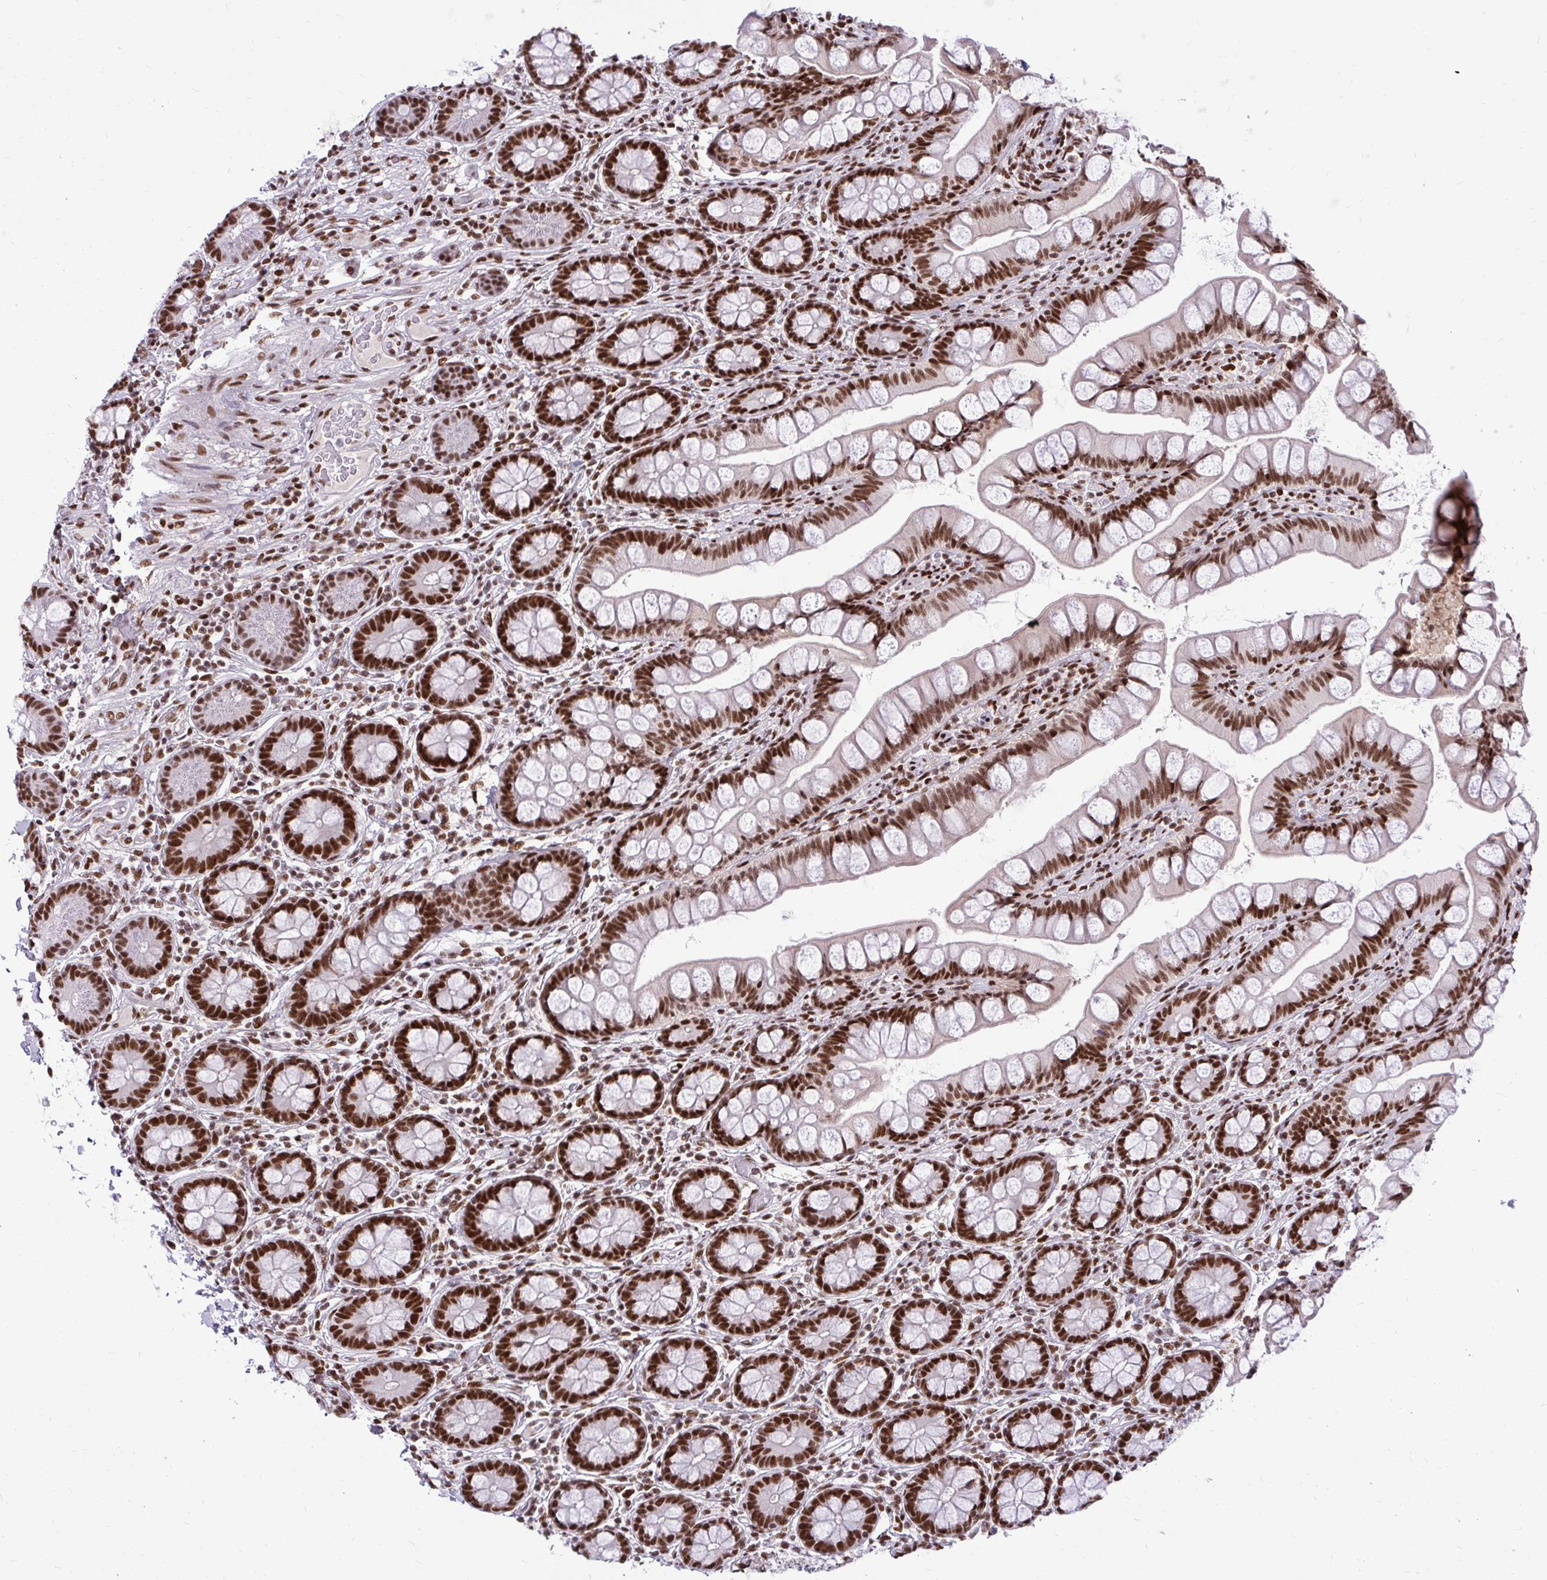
{"staining": {"intensity": "strong", "quantity": ">75%", "location": "nuclear"}, "tissue": "small intestine", "cell_type": "Glandular cells", "image_type": "normal", "snomed": [{"axis": "morphology", "description": "Normal tissue, NOS"}, {"axis": "topography", "description": "Small intestine"}], "caption": "Glandular cells exhibit high levels of strong nuclear staining in approximately >75% of cells in benign small intestine.", "gene": "CDYL", "patient": {"sex": "male", "age": 70}}